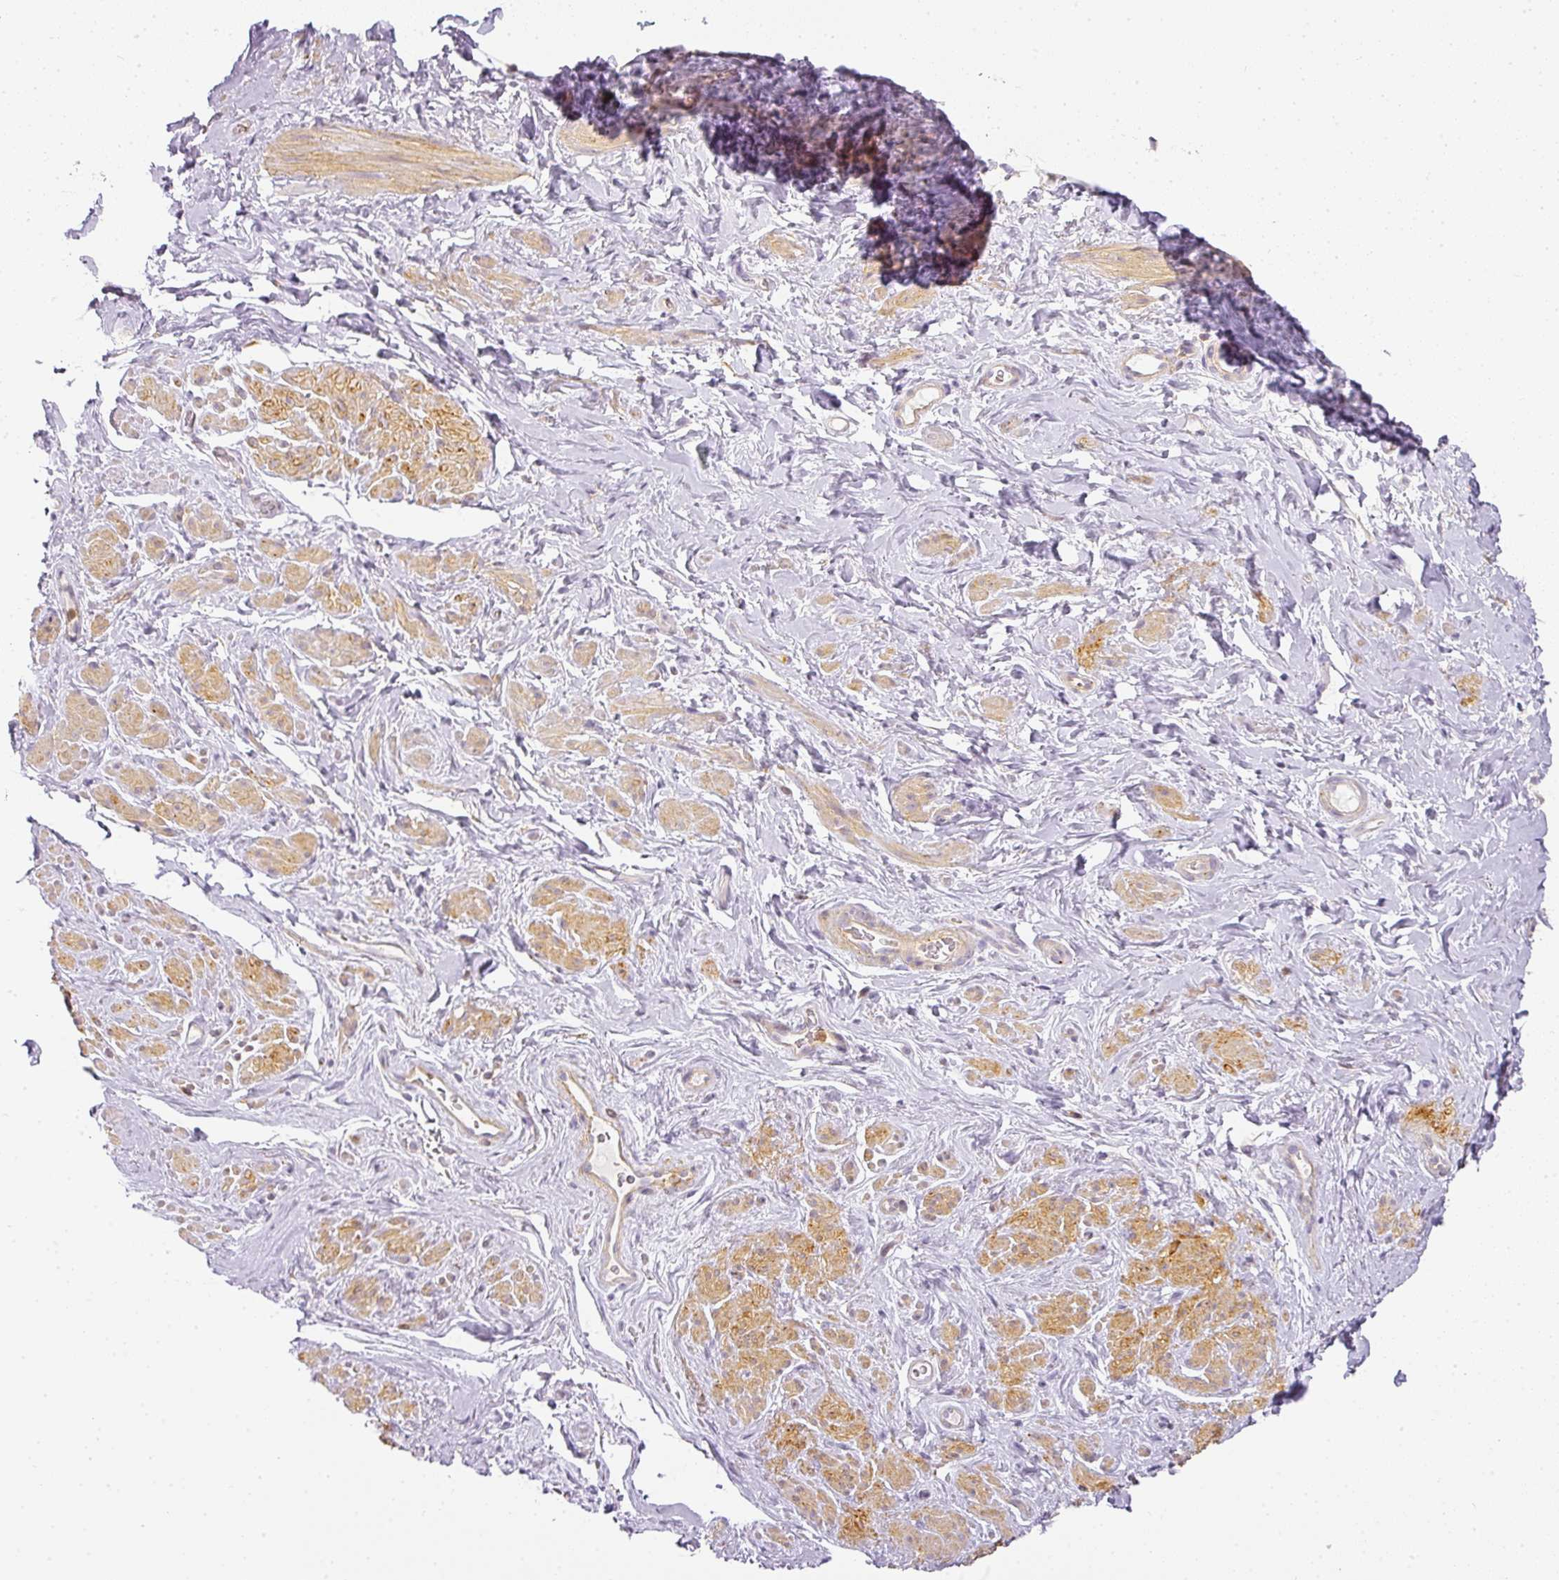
{"staining": {"intensity": "moderate", "quantity": "25%-75%", "location": "cytoplasmic/membranous"}, "tissue": "smooth muscle", "cell_type": "Smooth muscle cells", "image_type": "normal", "snomed": [{"axis": "morphology", "description": "Normal tissue, NOS"}, {"axis": "topography", "description": "Smooth muscle"}, {"axis": "topography", "description": "Peripheral nerve tissue"}], "caption": "A brown stain labels moderate cytoplasmic/membranous expression of a protein in smooth muscle cells of benign human smooth muscle. (Brightfield microscopy of DAB IHC at high magnification).", "gene": "TMEM42", "patient": {"sex": "male", "age": 69}}